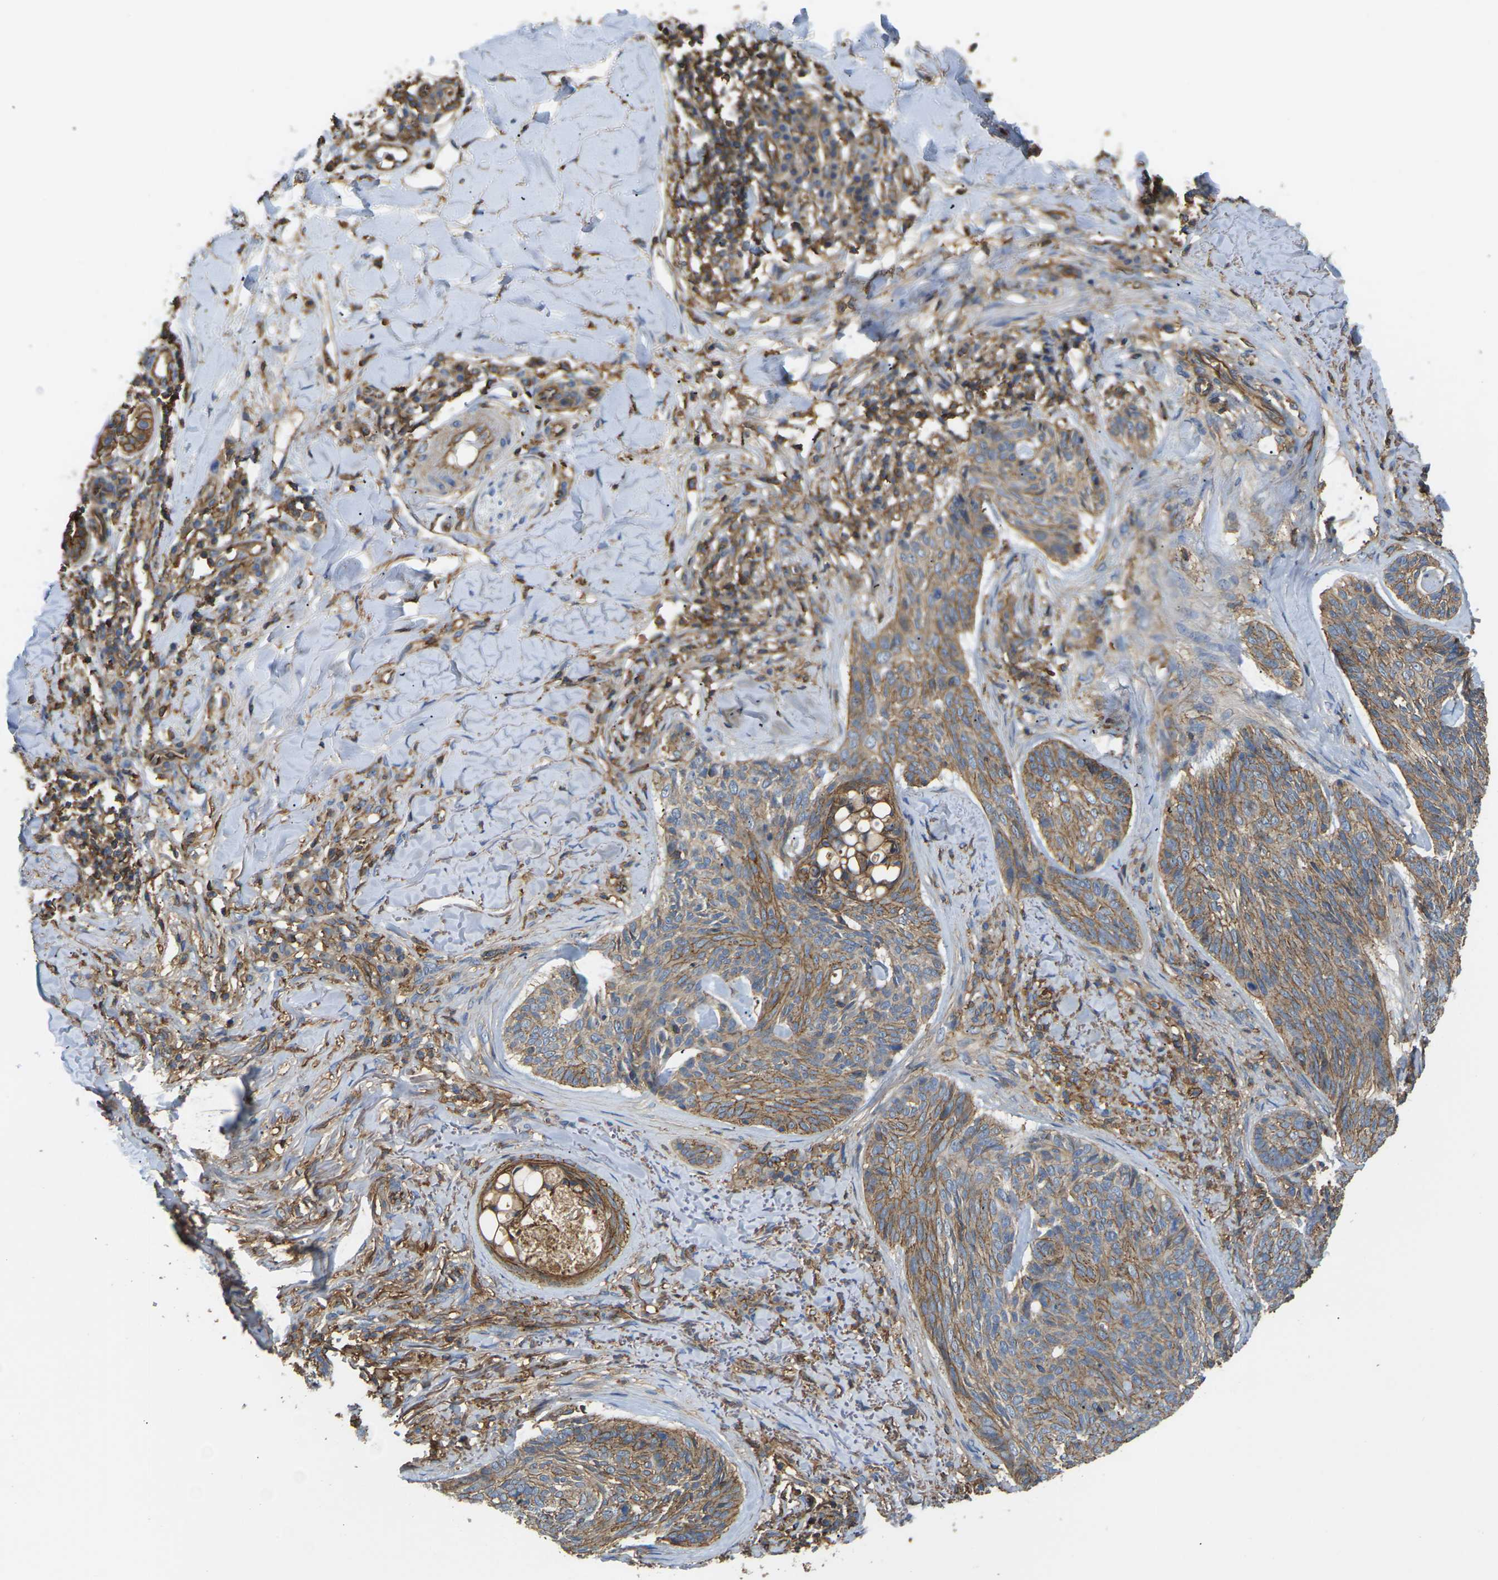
{"staining": {"intensity": "moderate", "quantity": ">75%", "location": "cytoplasmic/membranous"}, "tissue": "skin cancer", "cell_type": "Tumor cells", "image_type": "cancer", "snomed": [{"axis": "morphology", "description": "Basal cell carcinoma"}, {"axis": "topography", "description": "Skin"}], "caption": "IHC image of neoplastic tissue: human skin cancer (basal cell carcinoma) stained using immunohistochemistry displays medium levels of moderate protein expression localized specifically in the cytoplasmic/membranous of tumor cells, appearing as a cytoplasmic/membranous brown color.", "gene": "IQGAP1", "patient": {"sex": "male", "age": 43}}